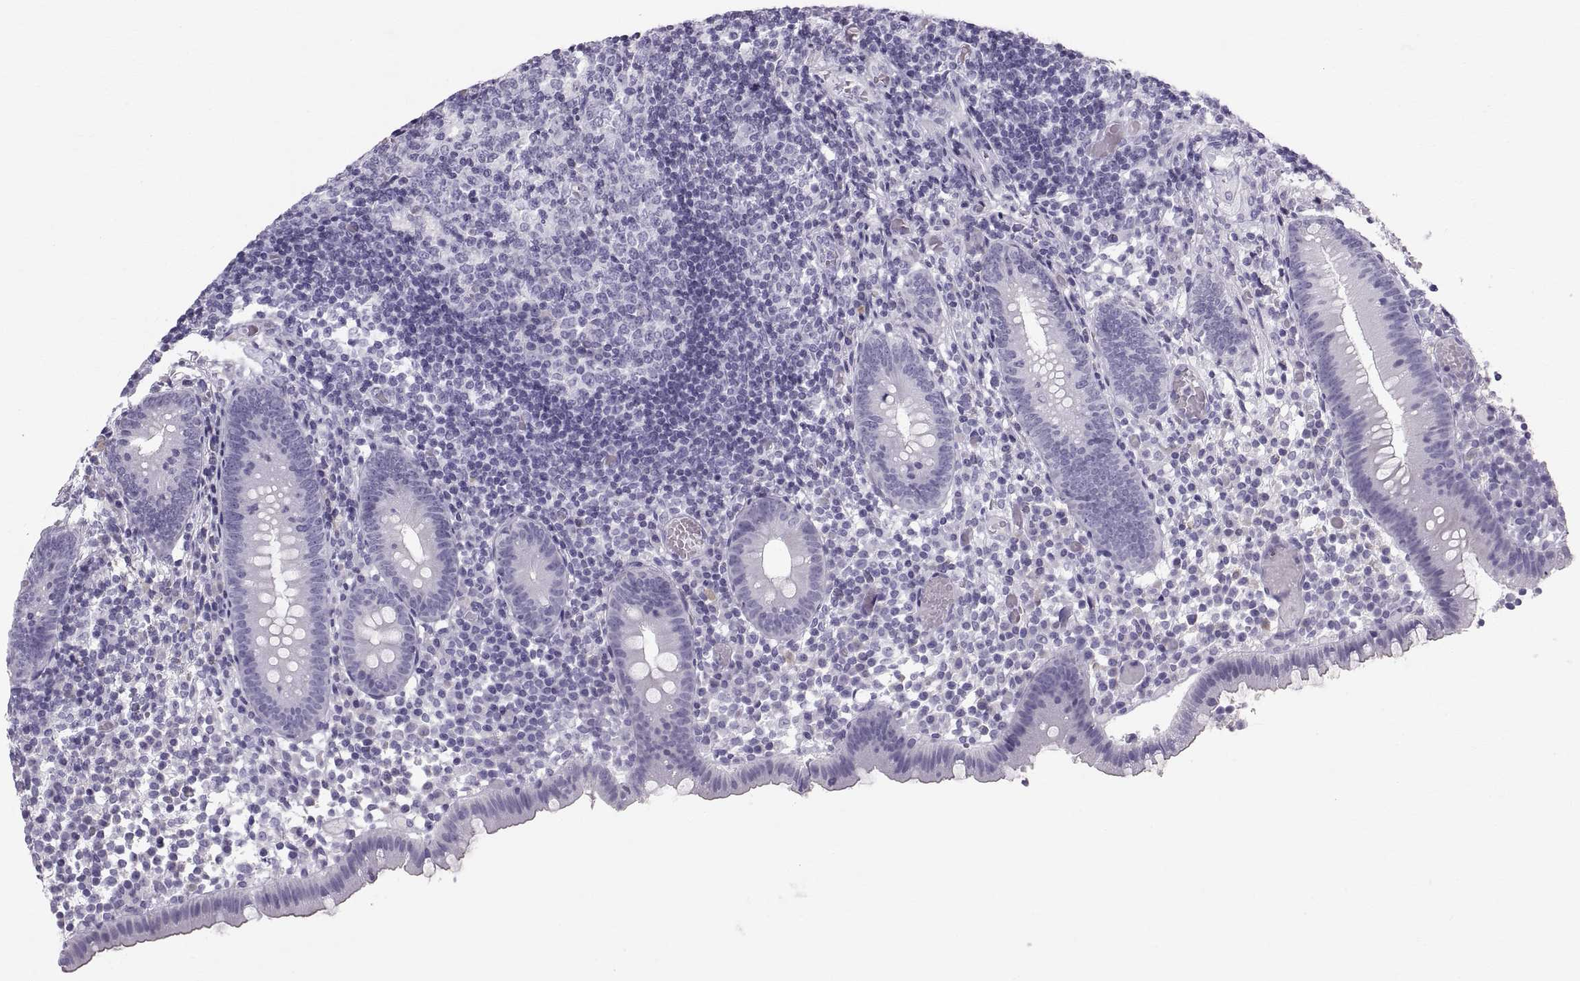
{"staining": {"intensity": "negative", "quantity": "none", "location": "none"}, "tissue": "appendix", "cell_type": "Glandular cells", "image_type": "normal", "snomed": [{"axis": "morphology", "description": "Normal tissue, NOS"}, {"axis": "topography", "description": "Appendix"}], "caption": "Immunohistochemistry (IHC) image of normal appendix: appendix stained with DAB (3,3'-diaminobenzidine) reveals no significant protein positivity in glandular cells.", "gene": "SLC22A6", "patient": {"sex": "female", "age": 32}}